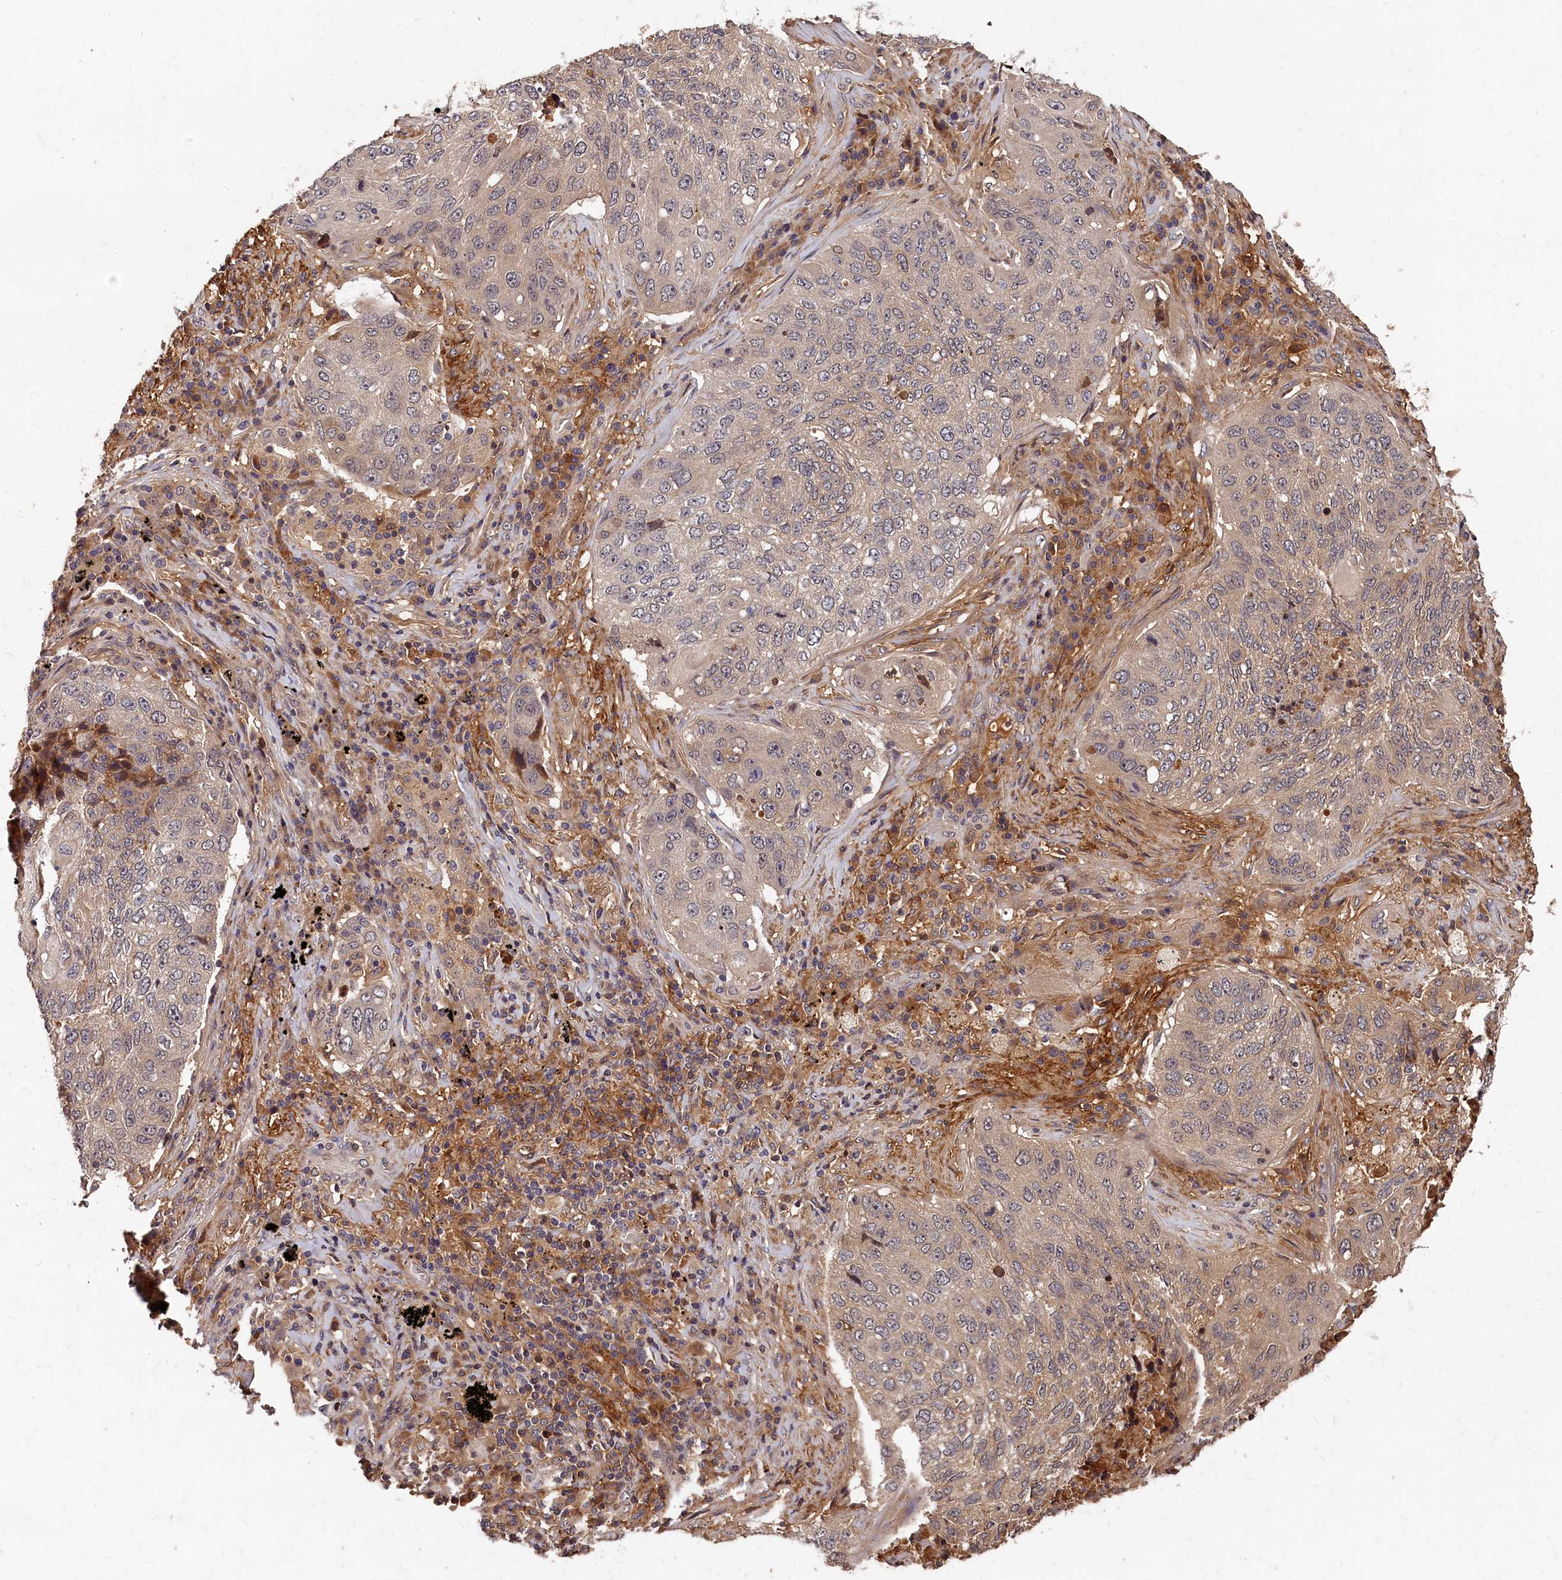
{"staining": {"intensity": "weak", "quantity": "<25%", "location": "cytoplasmic/membranous"}, "tissue": "lung cancer", "cell_type": "Tumor cells", "image_type": "cancer", "snomed": [{"axis": "morphology", "description": "Squamous cell carcinoma, NOS"}, {"axis": "topography", "description": "Lung"}], "caption": "IHC of lung cancer (squamous cell carcinoma) demonstrates no positivity in tumor cells.", "gene": "ITIH1", "patient": {"sex": "female", "age": 63}}